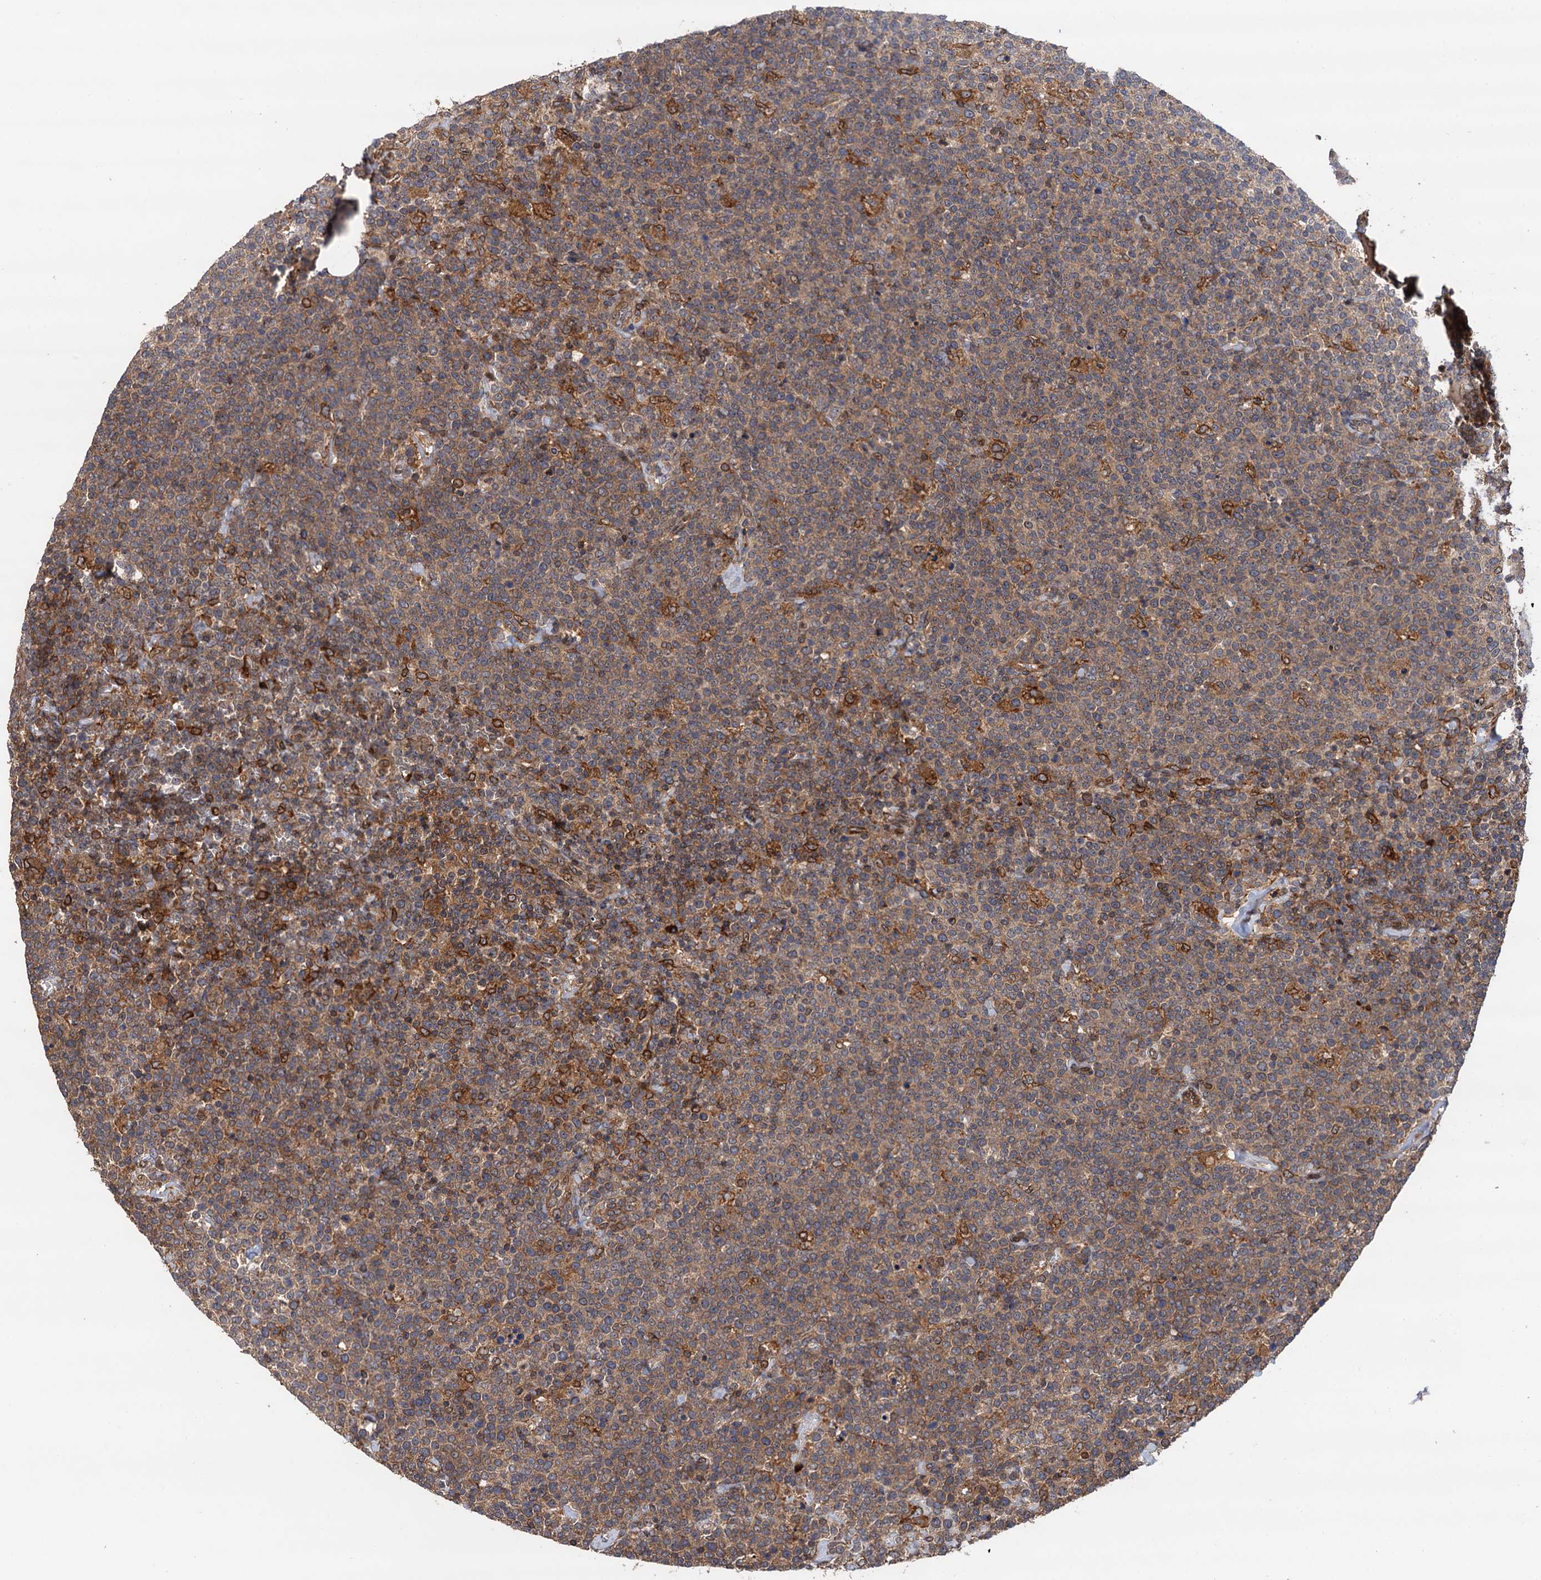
{"staining": {"intensity": "moderate", "quantity": ">75%", "location": "cytoplasmic/membranous"}, "tissue": "lymphoma", "cell_type": "Tumor cells", "image_type": "cancer", "snomed": [{"axis": "morphology", "description": "Malignant lymphoma, non-Hodgkin's type, High grade"}, {"axis": "topography", "description": "Lymph node"}], "caption": "Human lymphoma stained for a protein (brown) exhibits moderate cytoplasmic/membranous positive staining in approximately >75% of tumor cells.", "gene": "BORA", "patient": {"sex": "male", "age": 61}}